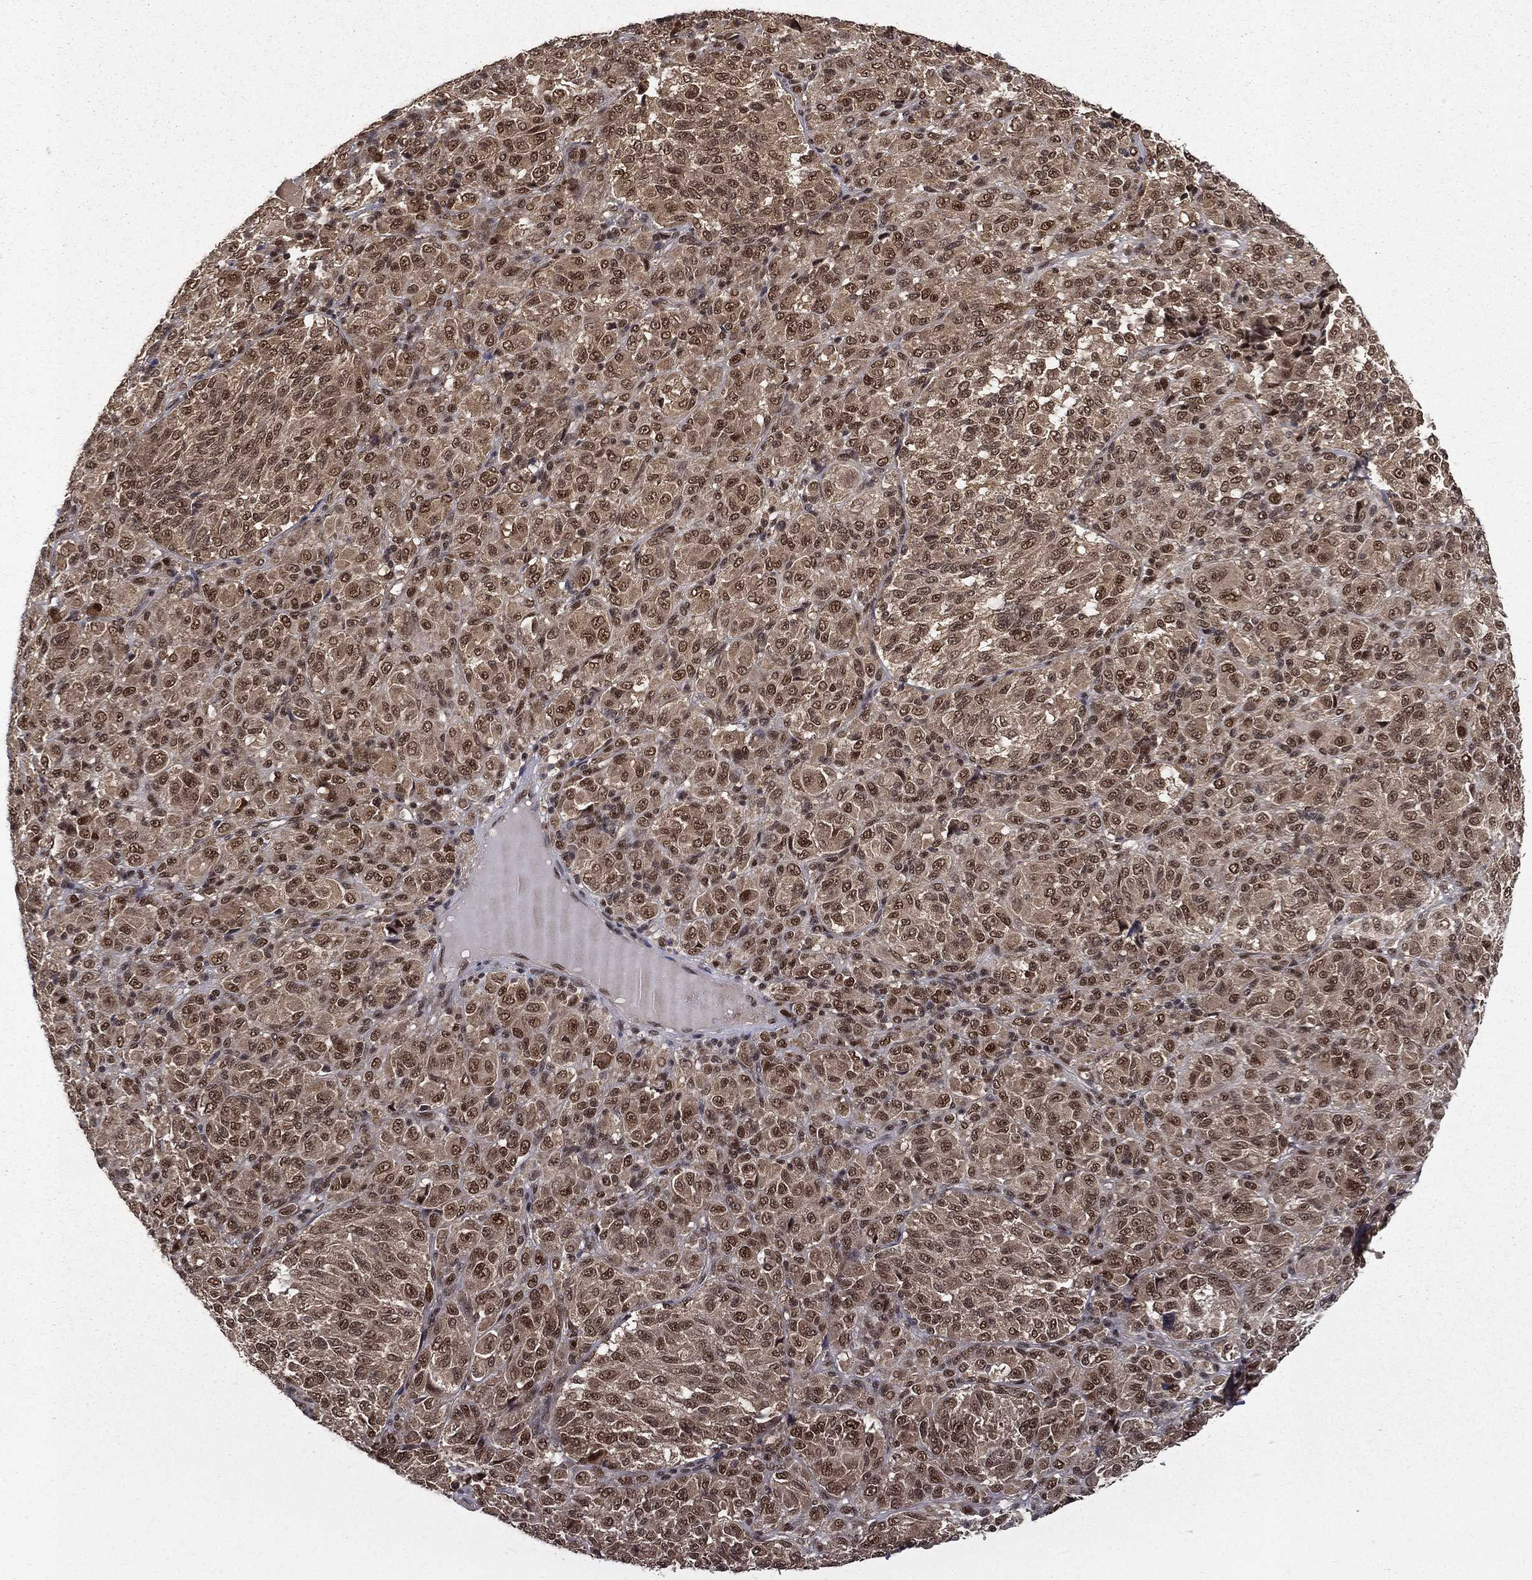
{"staining": {"intensity": "moderate", "quantity": ">75%", "location": "cytoplasmic/membranous,nuclear"}, "tissue": "melanoma", "cell_type": "Tumor cells", "image_type": "cancer", "snomed": [{"axis": "morphology", "description": "Malignant melanoma, Metastatic site"}, {"axis": "topography", "description": "Brain"}], "caption": "Melanoma stained with a protein marker displays moderate staining in tumor cells.", "gene": "JMJD6", "patient": {"sex": "female", "age": 56}}